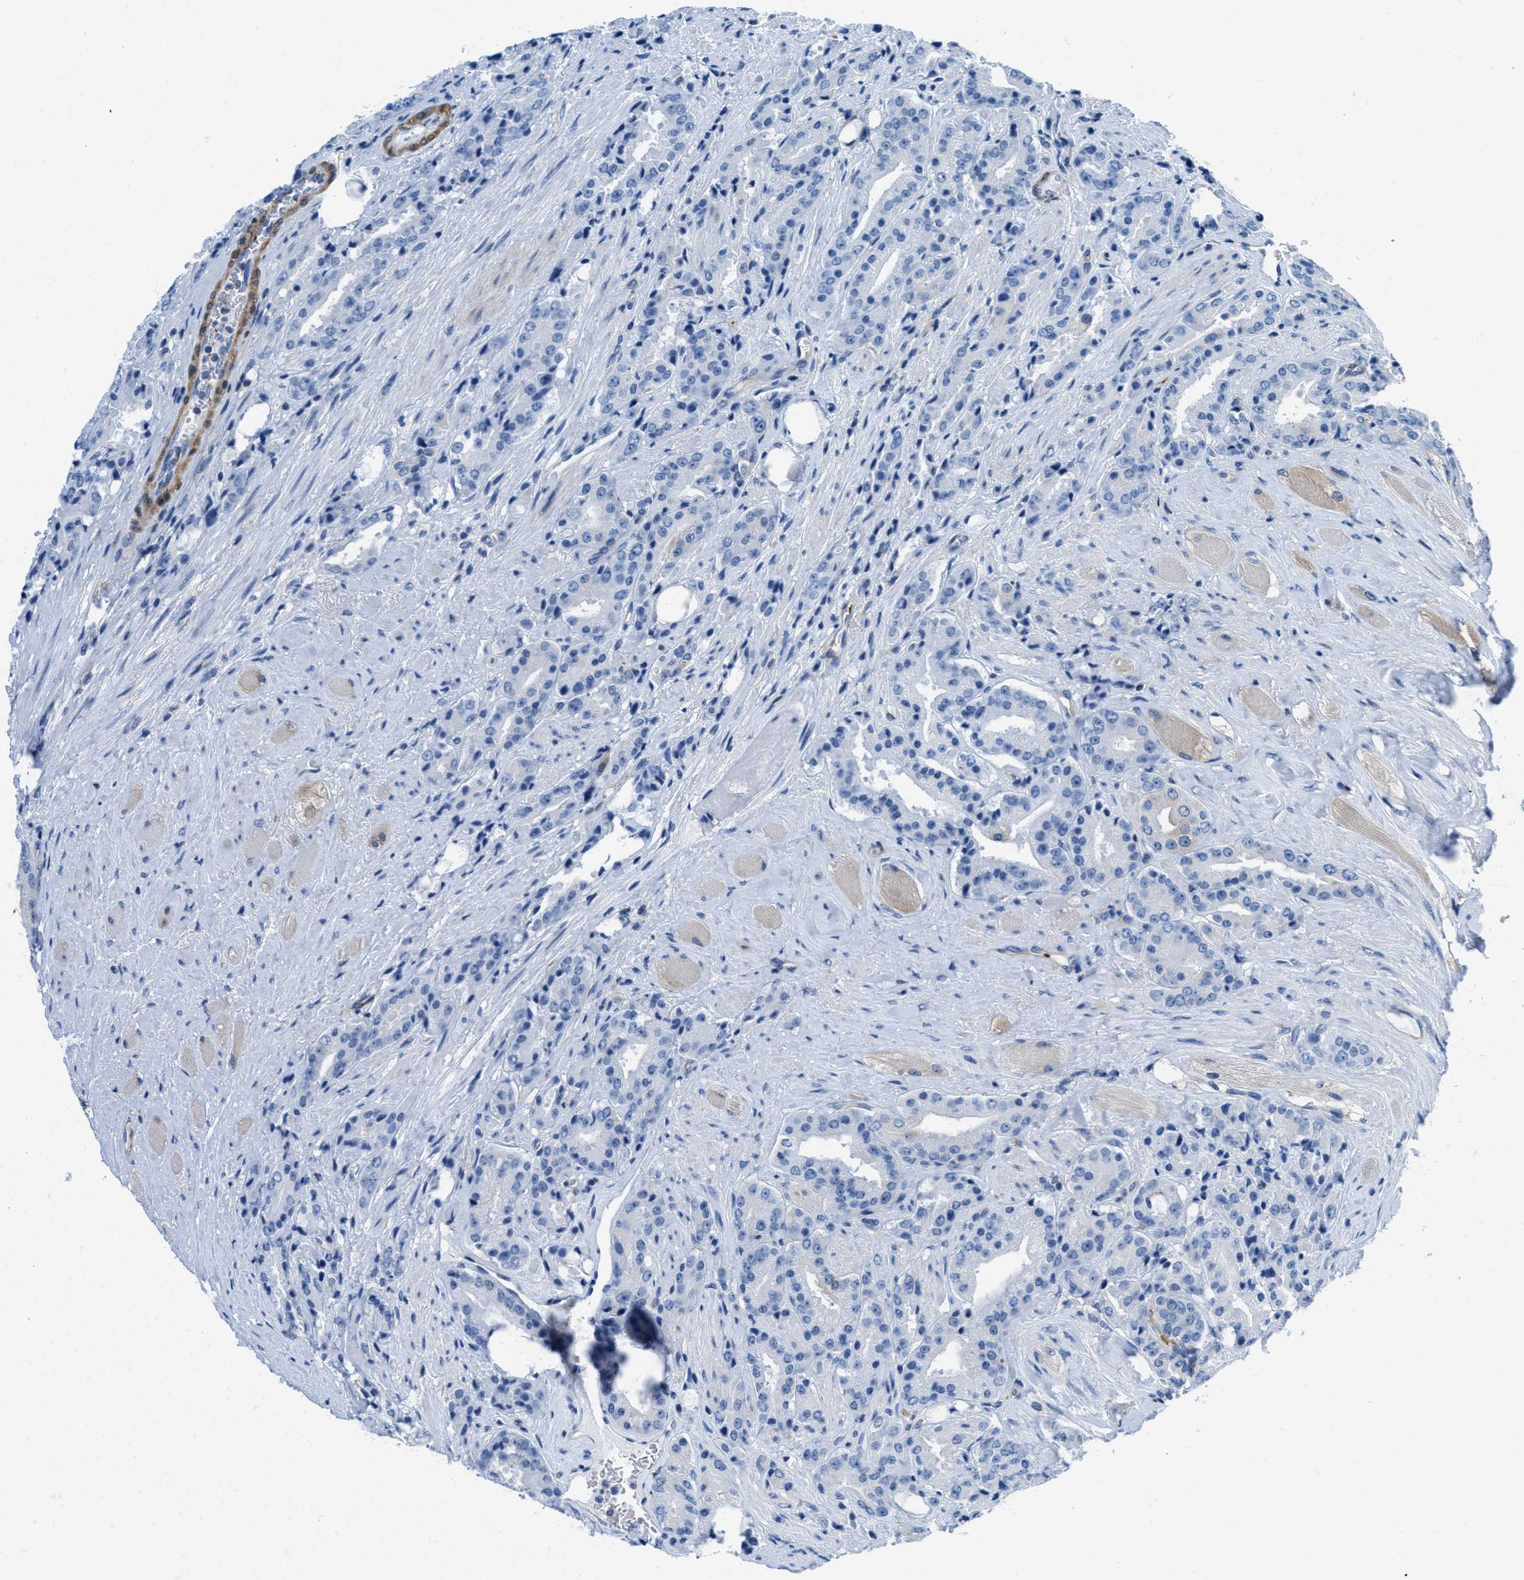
{"staining": {"intensity": "negative", "quantity": "none", "location": "none"}, "tissue": "prostate cancer", "cell_type": "Tumor cells", "image_type": "cancer", "snomed": [{"axis": "morphology", "description": "Adenocarcinoma, Low grade"}, {"axis": "topography", "description": "Prostate"}], "caption": "A high-resolution photomicrograph shows IHC staining of prostate cancer, which shows no significant staining in tumor cells.", "gene": "MAPRE2", "patient": {"sex": "male", "age": 71}}